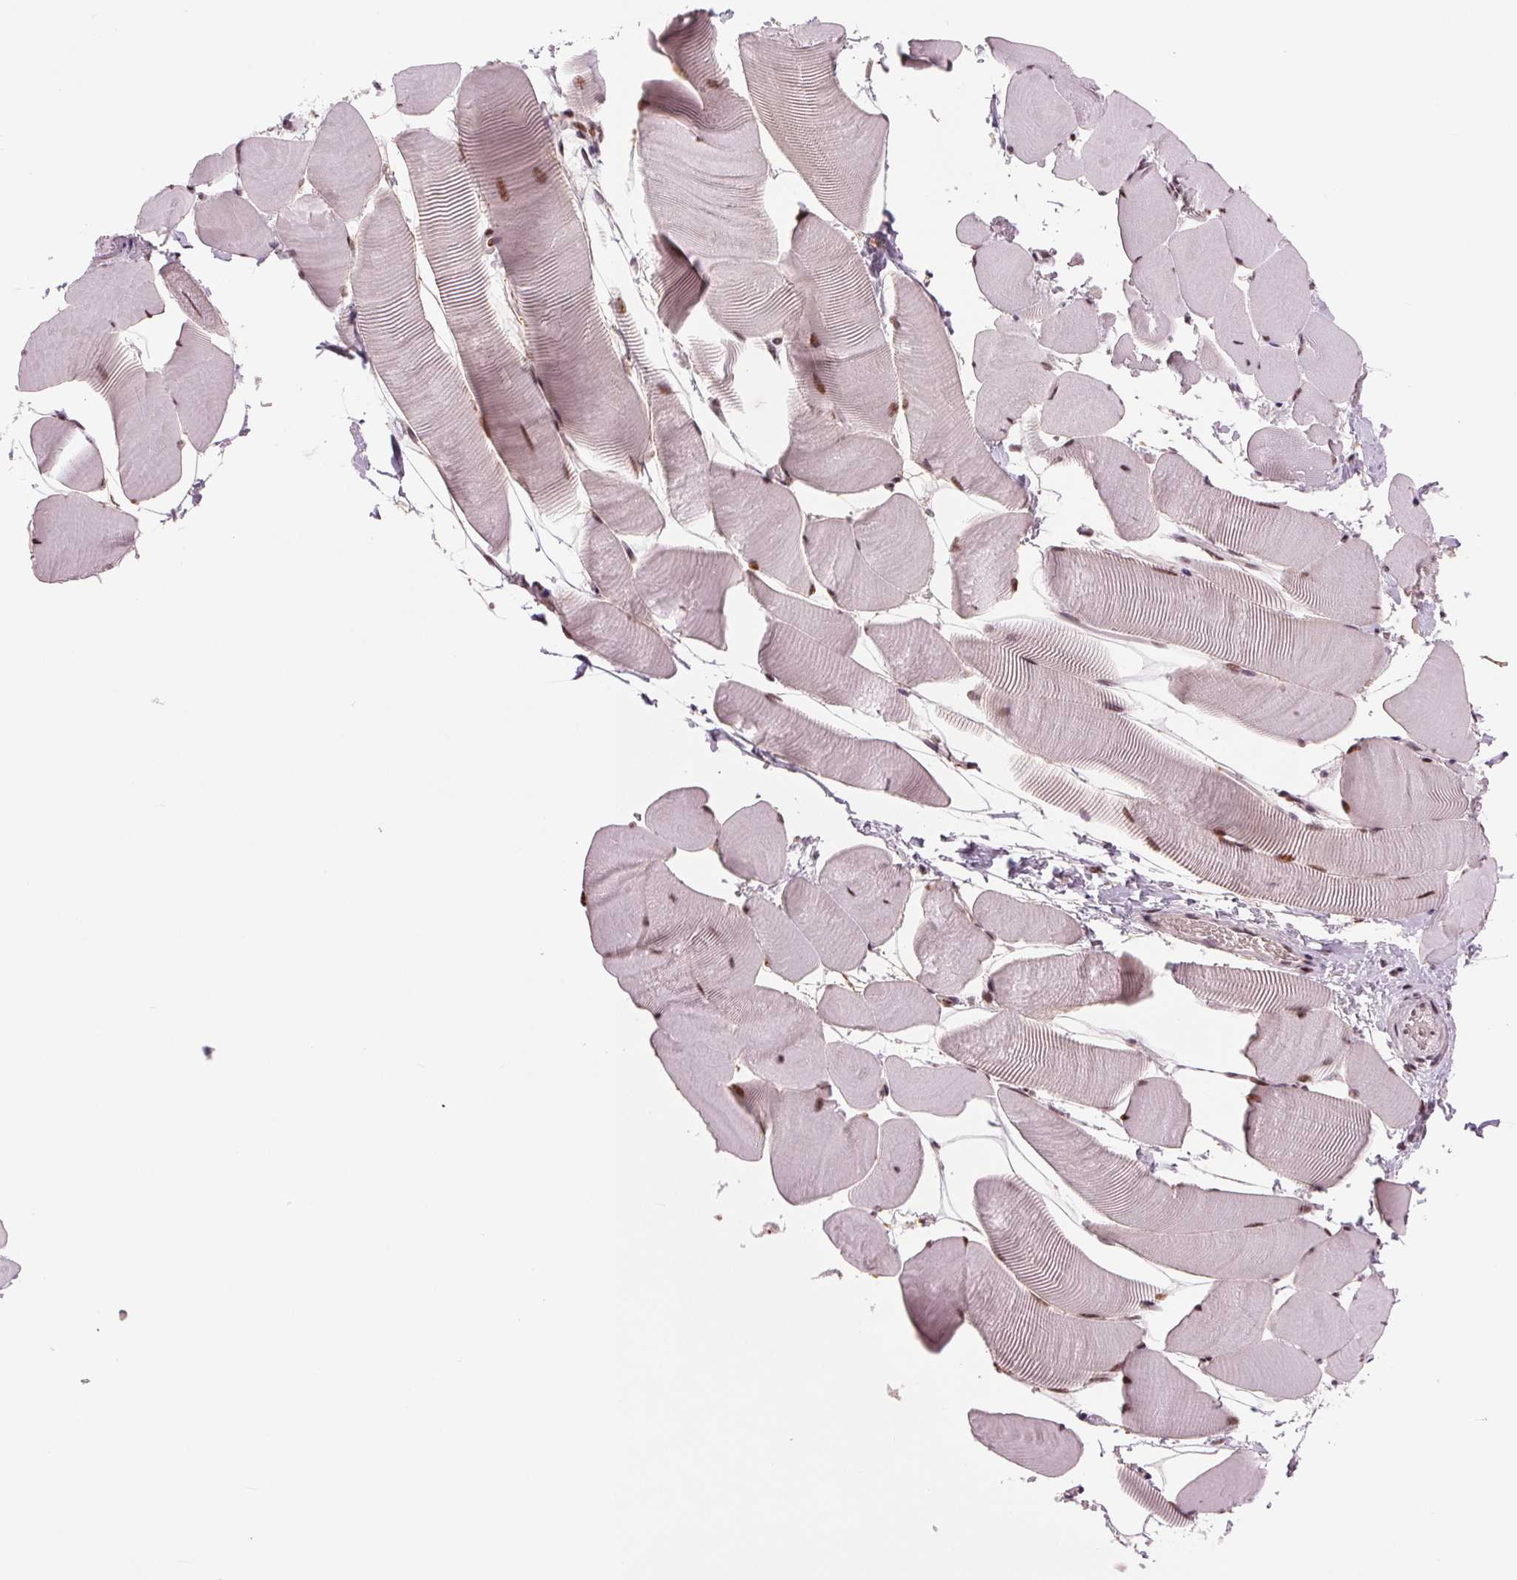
{"staining": {"intensity": "moderate", "quantity": ">75%", "location": "nuclear"}, "tissue": "skeletal muscle", "cell_type": "Myocytes", "image_type": "normal", "snomed": [{"axis": "morphology", "description": "Normal tissue, NOS"}, {"axis": "topography", "description": "Skeletal muscle"}], "caption": "Immunohistochemical staining of unremarkable human skeletal muscle displays moderate nuclear protein staining in approximately >75% of myocytes.", "gene": "TTC34", "patient": {"sex": "male", "age": 25}}